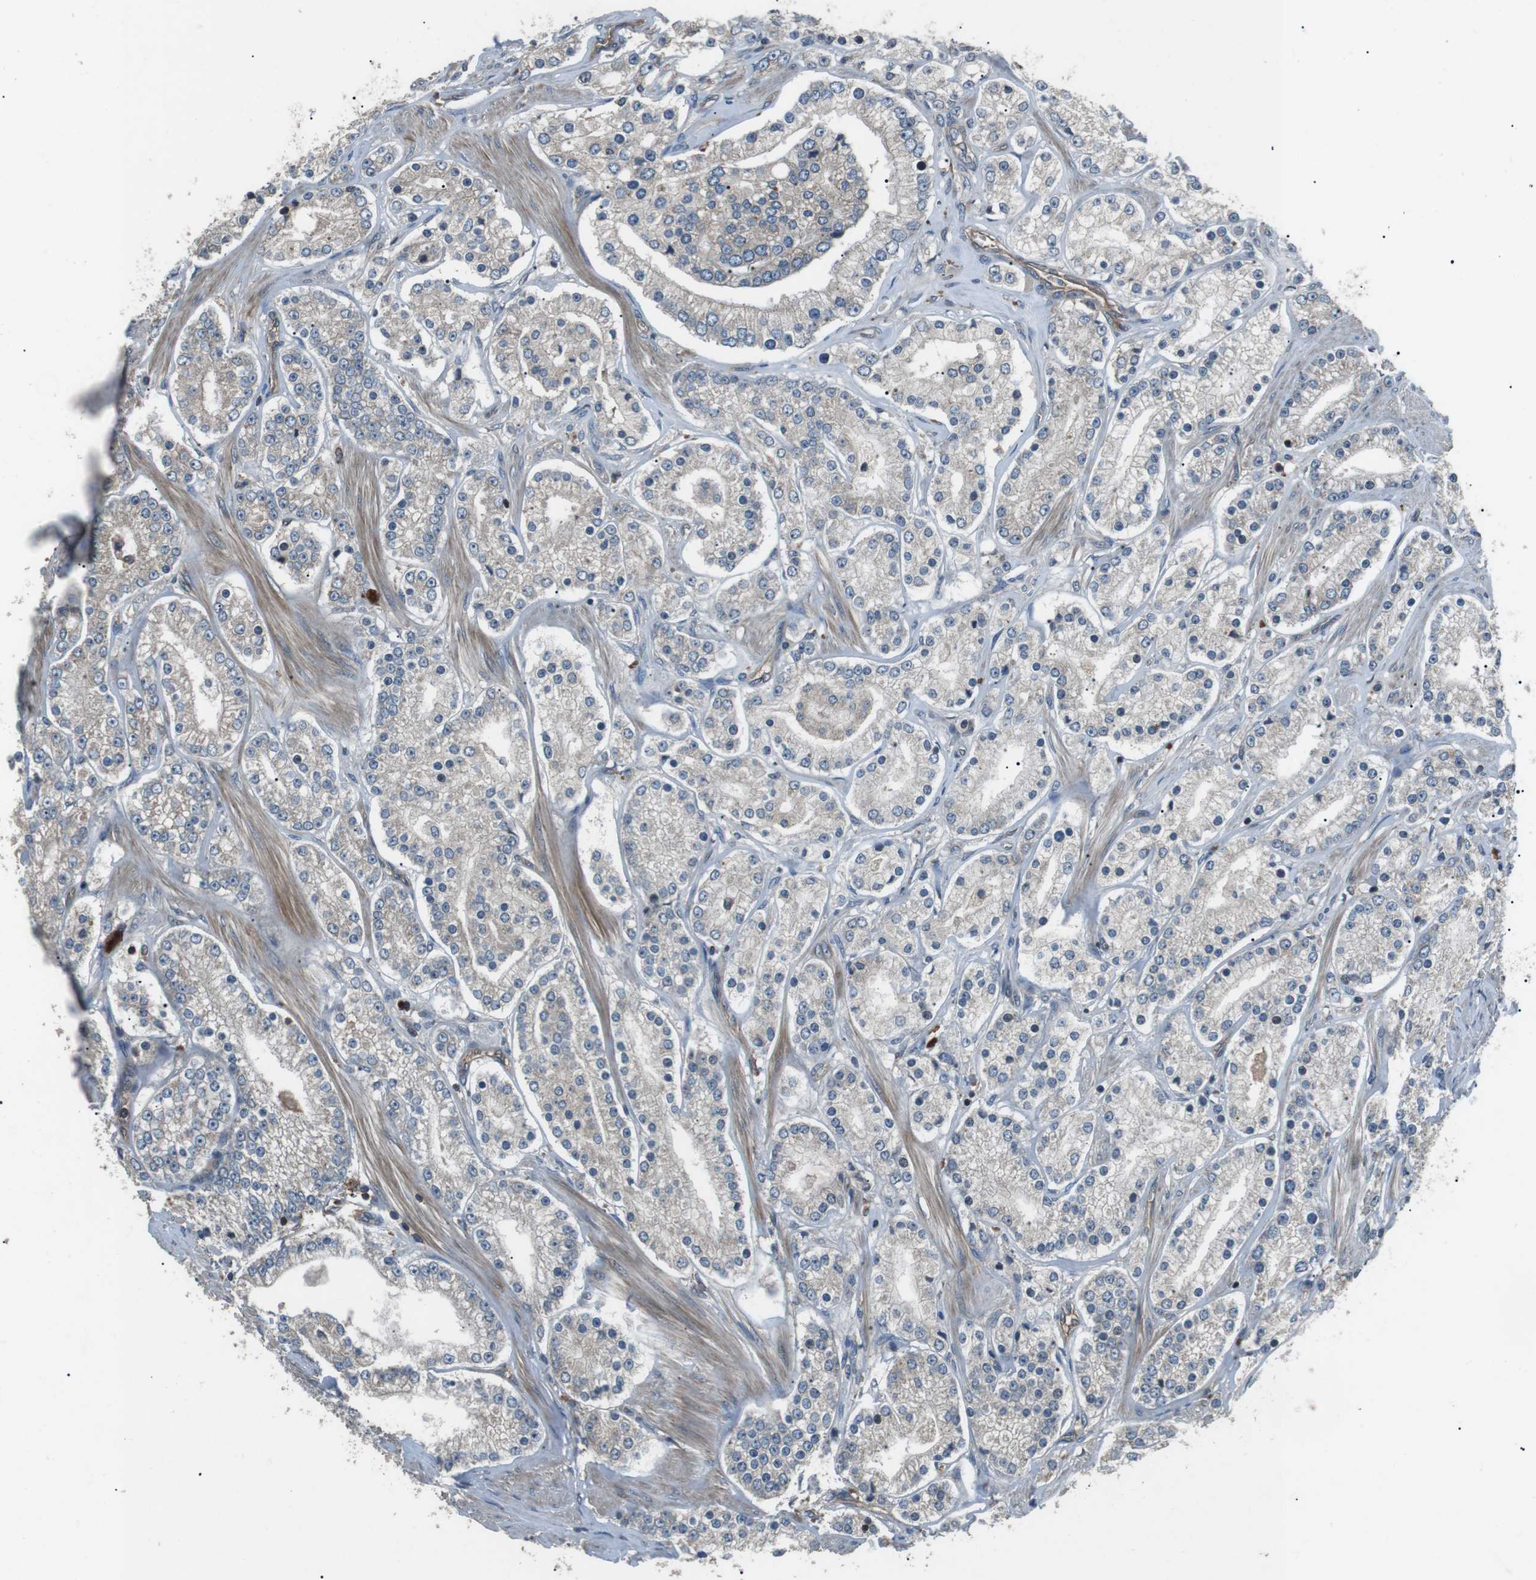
{"staining": {"intensity": "weak", "quantity": "25%-75%", "location": "cytoplasmic/membranous"}, "tissue": "prostate cancer", "cell_type": "Tumor cells", "image_type": "cancer", "snomed": [{"axis": "morphology", "description": "Adenocarcinoma, Low grade"}, {"axis": "topography", "description": "Prostate"}], "caption": "A photomicrograph of human prostate cancer stained for a protein demonstrates weak cytoplasmic/membranous brown staining in tumor cells.", "gene": "GPR161", "patient": {"sex": "male", "age": 63}}